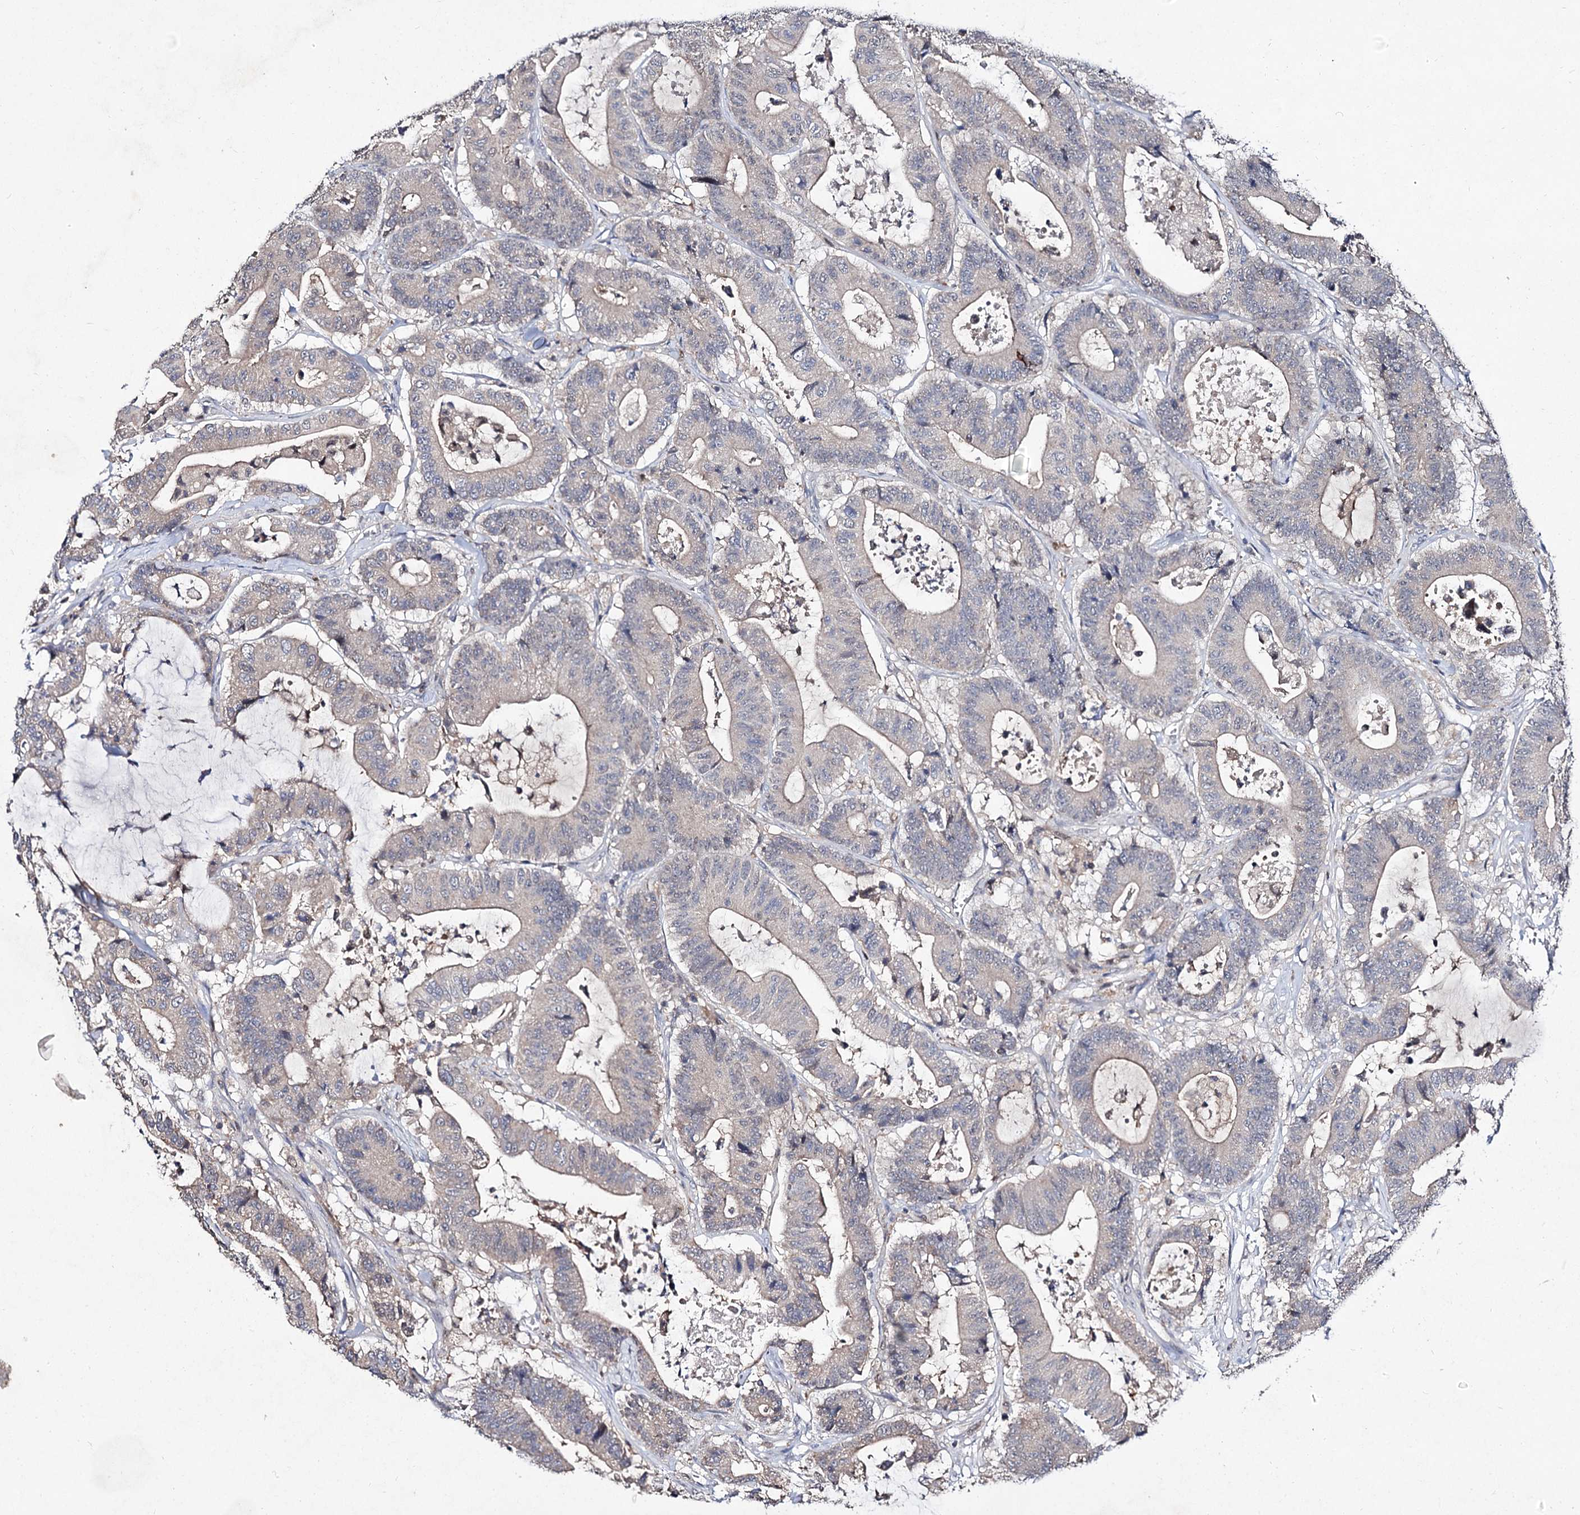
{"staining": {"intensity": "negative", "quantity": "none", "location": "none"}, "tissue": "colorectal cancer", "cell_type": "Tumor cells", "image_type": "cancer", "snomed": [{"axis": "morphology", "description": "Adenocarcinoma, NOS"}, {"axis": "topography", "description": "Colon"}], "caption": "Colorectal cancer (adenocarcinoma) stained for a protein using immunohistochemistry displays no positivity tumor cells.", "gene": "ACTR6", "patient": {"sex": "female", "age": 84}}